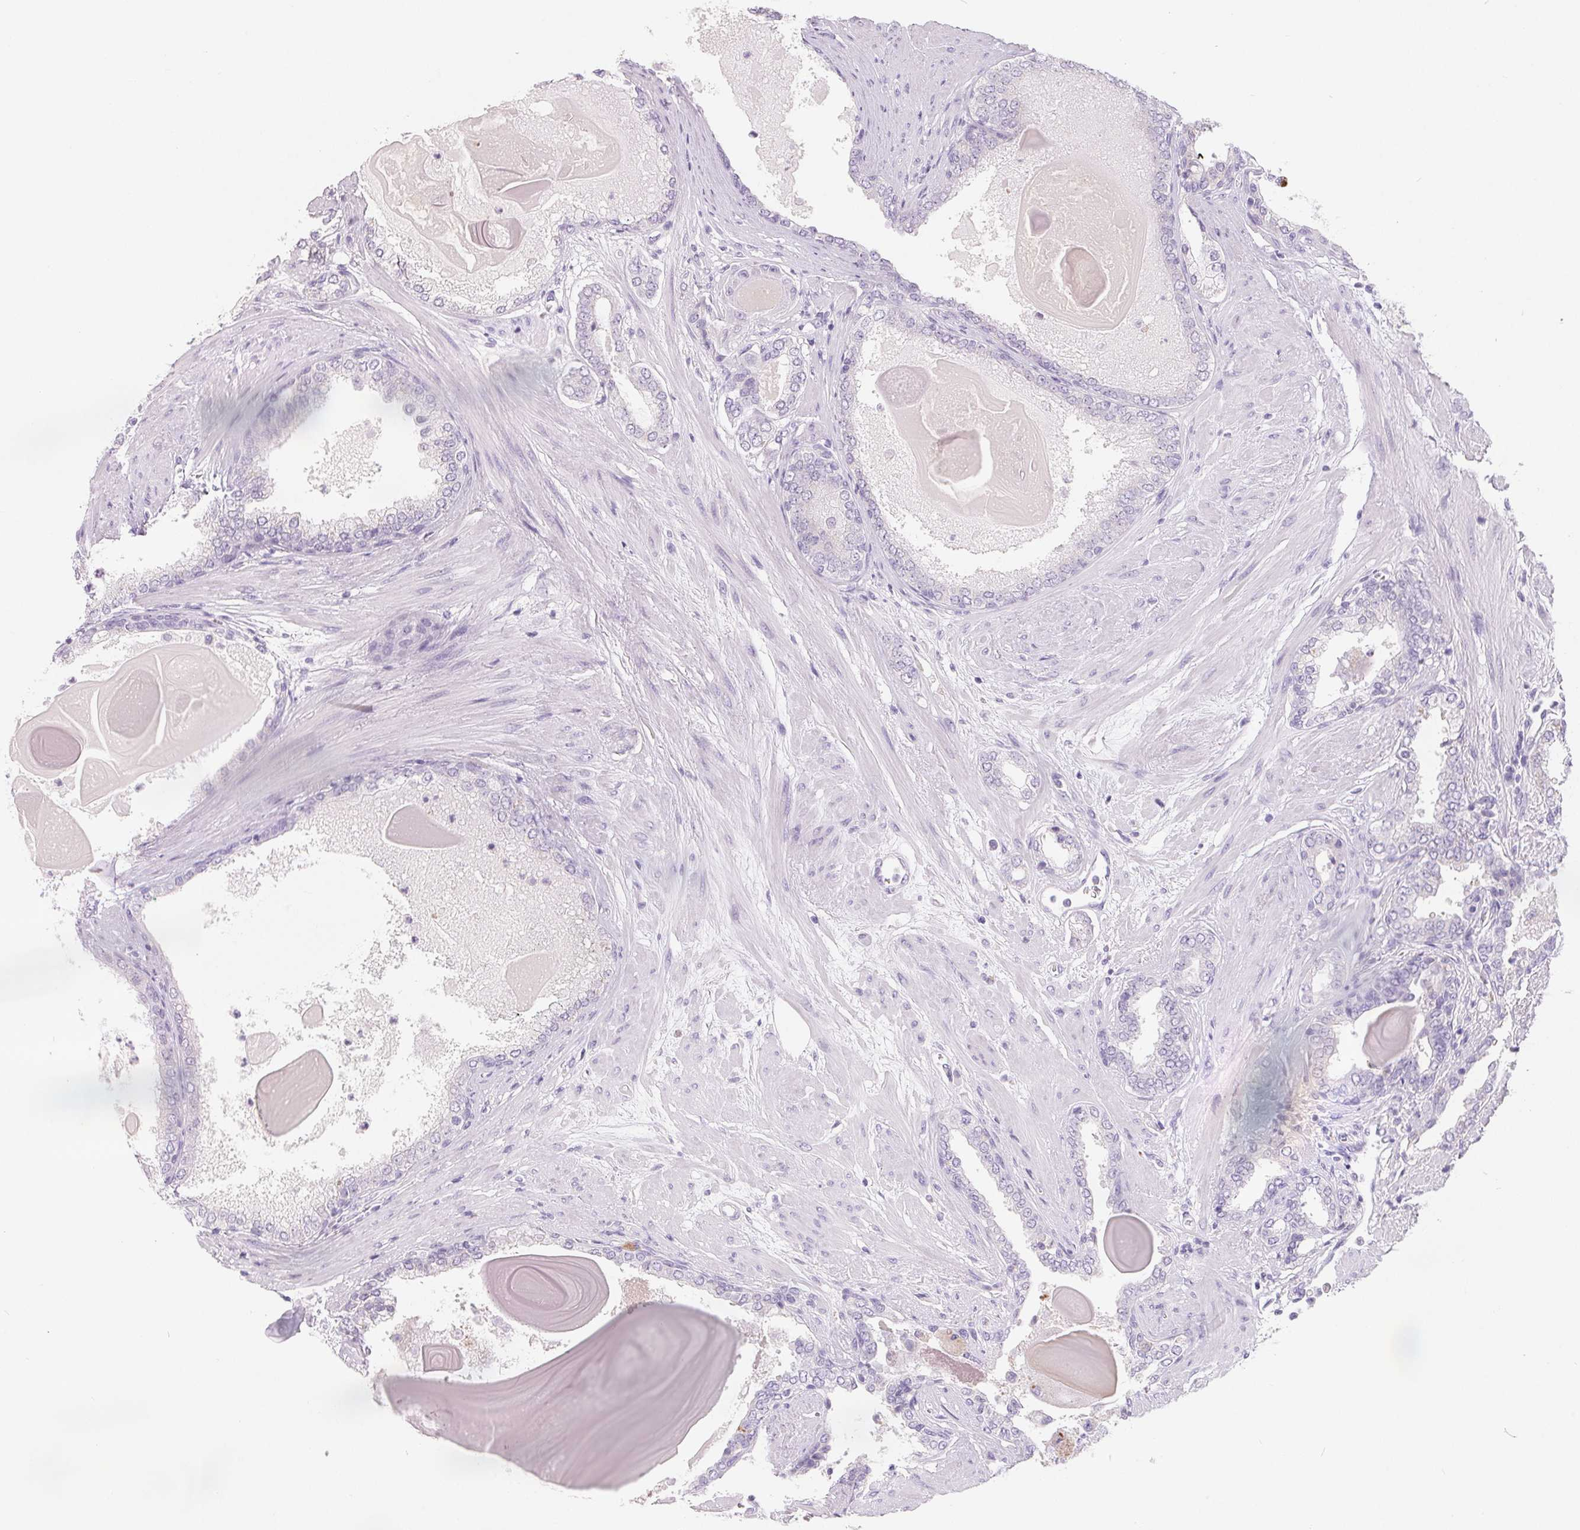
{"staining": {"intensity": "negative", "quantity": "none", "location": "none"}, "tissue": "prostate cancer", "cell_type": "Tumor cells", "image_type": "cancer", "snomed": [{"axis": "morphology", "description": "Adenocarcinoma, Low grade"}, {"axis": "topography", "description": "Prostate"}], "caption": "The histopathology image reveals no significant staining in tumor cells of prostate cancer.", "gene": "SPACA5B", "patient": {"sex": "male", "age": 64}}